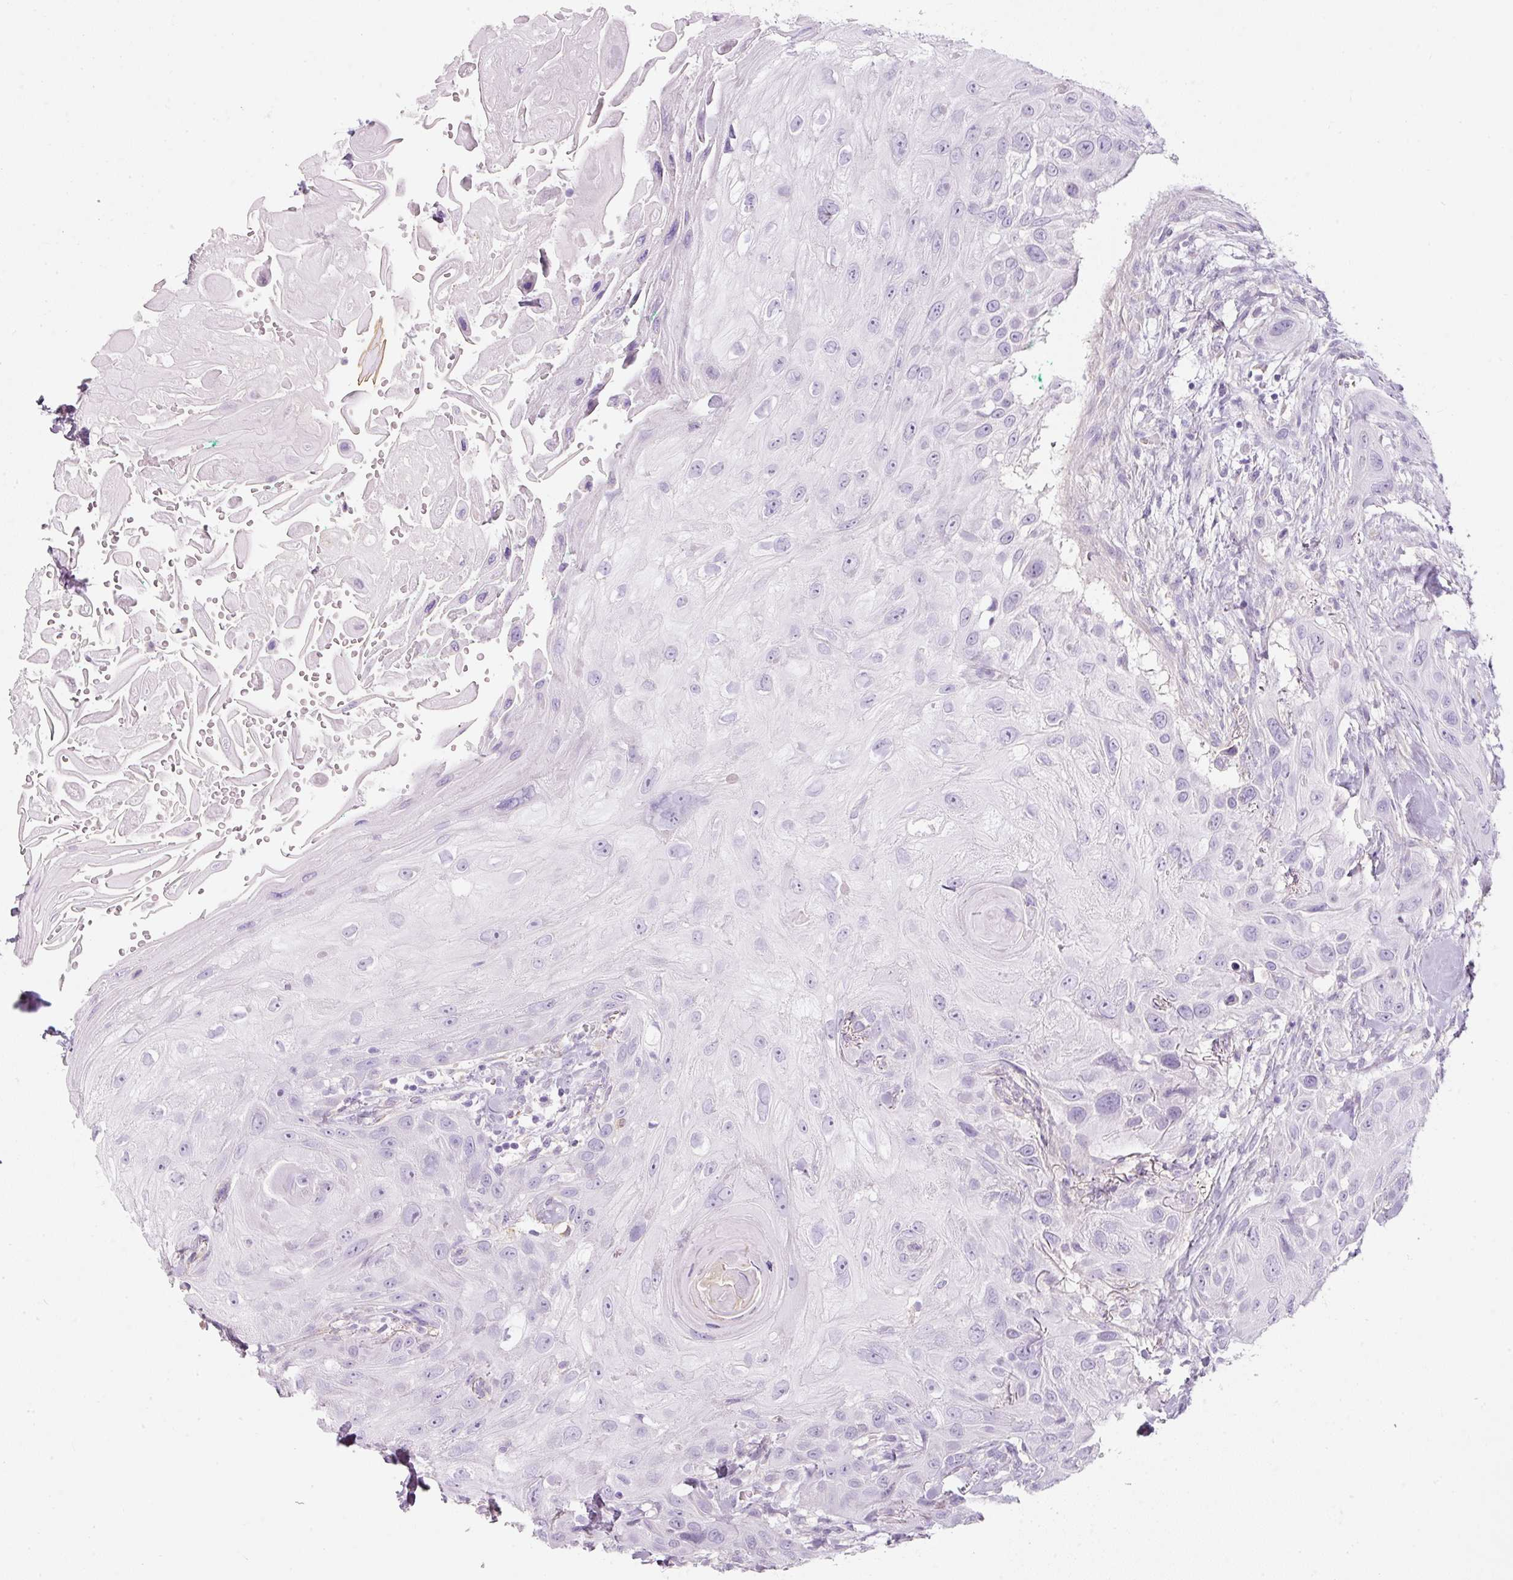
{"staining": {"intensity": "negative", "quantity": "none", "location": "none"}, "tissue": "head and neck cancer", "cell_type": "Tumor cells", "image_type": "cancer", "snomed": [{"axis": "morphology", "description": "Squamous cell carcinoma, NOS"}, {"axis": "topography", "description": "Head-Neck"}], "caption": "Immunohistochemical staining of head and neck cancer (squamous cell carcinoma) exhibits no significant expression in tumor cells. The staining is performed using DAB (3,3'-diaminobenzidine) brown chromogen with nuclei counter-stained in using hematoxylin.", "gene": "DNM1", "patient": {"sex": "male", "age": 81}}